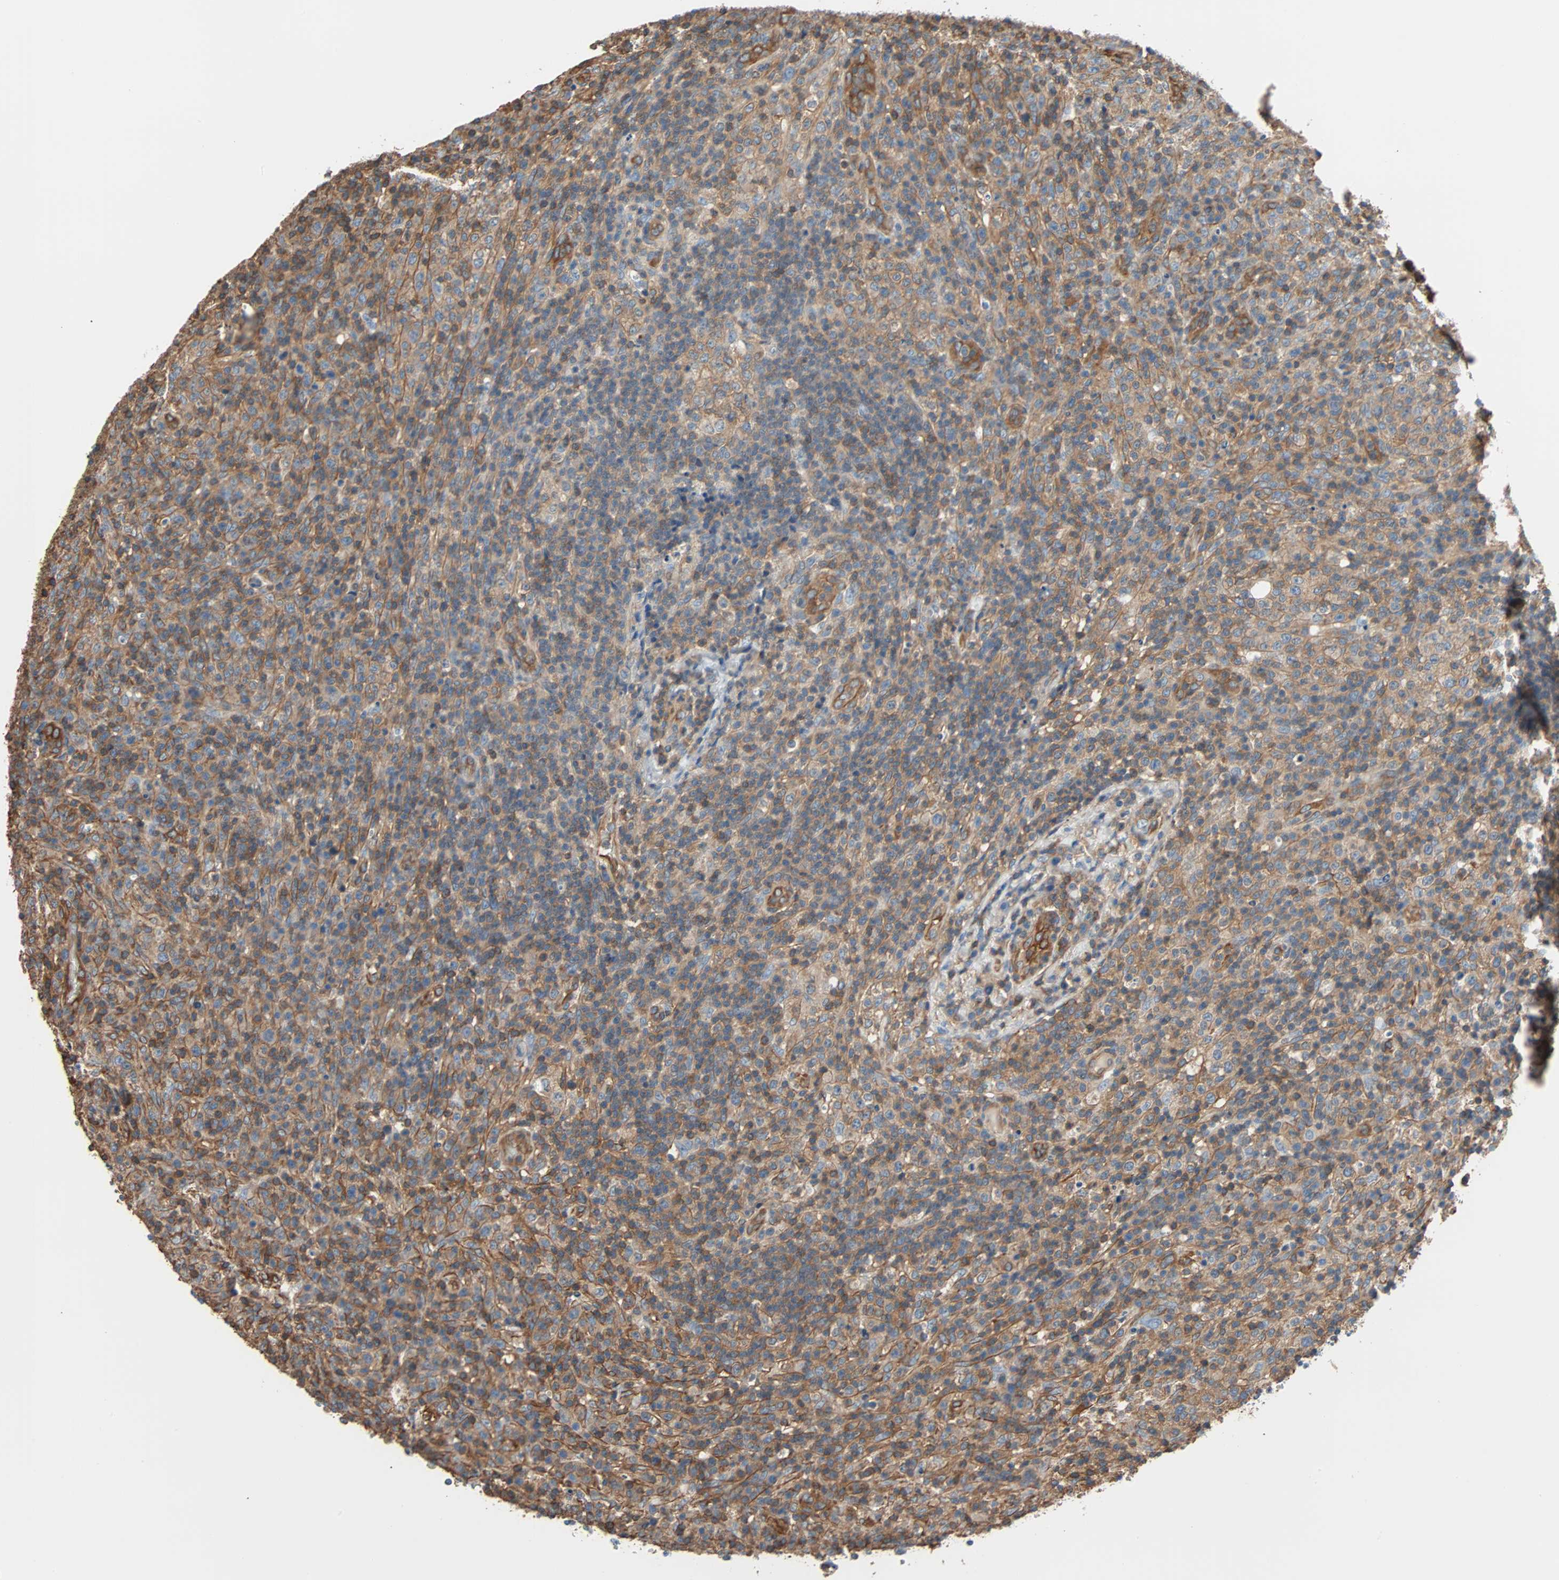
{"staining": {"intensity": "weak", "quantity": "25%-75%", "location": "cytoplasmic/membranous"}, "tissue": "lymphoma", "cell_type": "Tumor cells", "image_type": "cancer", "snomed": [{"axis": "morphology", "description": "Malignant lymphoma, non-Hodgkin's type, High grade"}, {"axis": "topography", "description": "Lymph node"}], "caption": "Immunohistochemistry staining of lymphoma, which reveals low levels of weak cytoplasmic/membranous positivity in approximately 25%-75% of tumor cells indicating weak cytoplasmic/membranous protein staining. The staining was performed using DAB (3,3'-diaminobenzidine) (brown) for protein detection and nuclei were counterstained in hematoxylin (blue).", "gene": "GALNT10", "patient": {"sex": "female", "age": 76}}